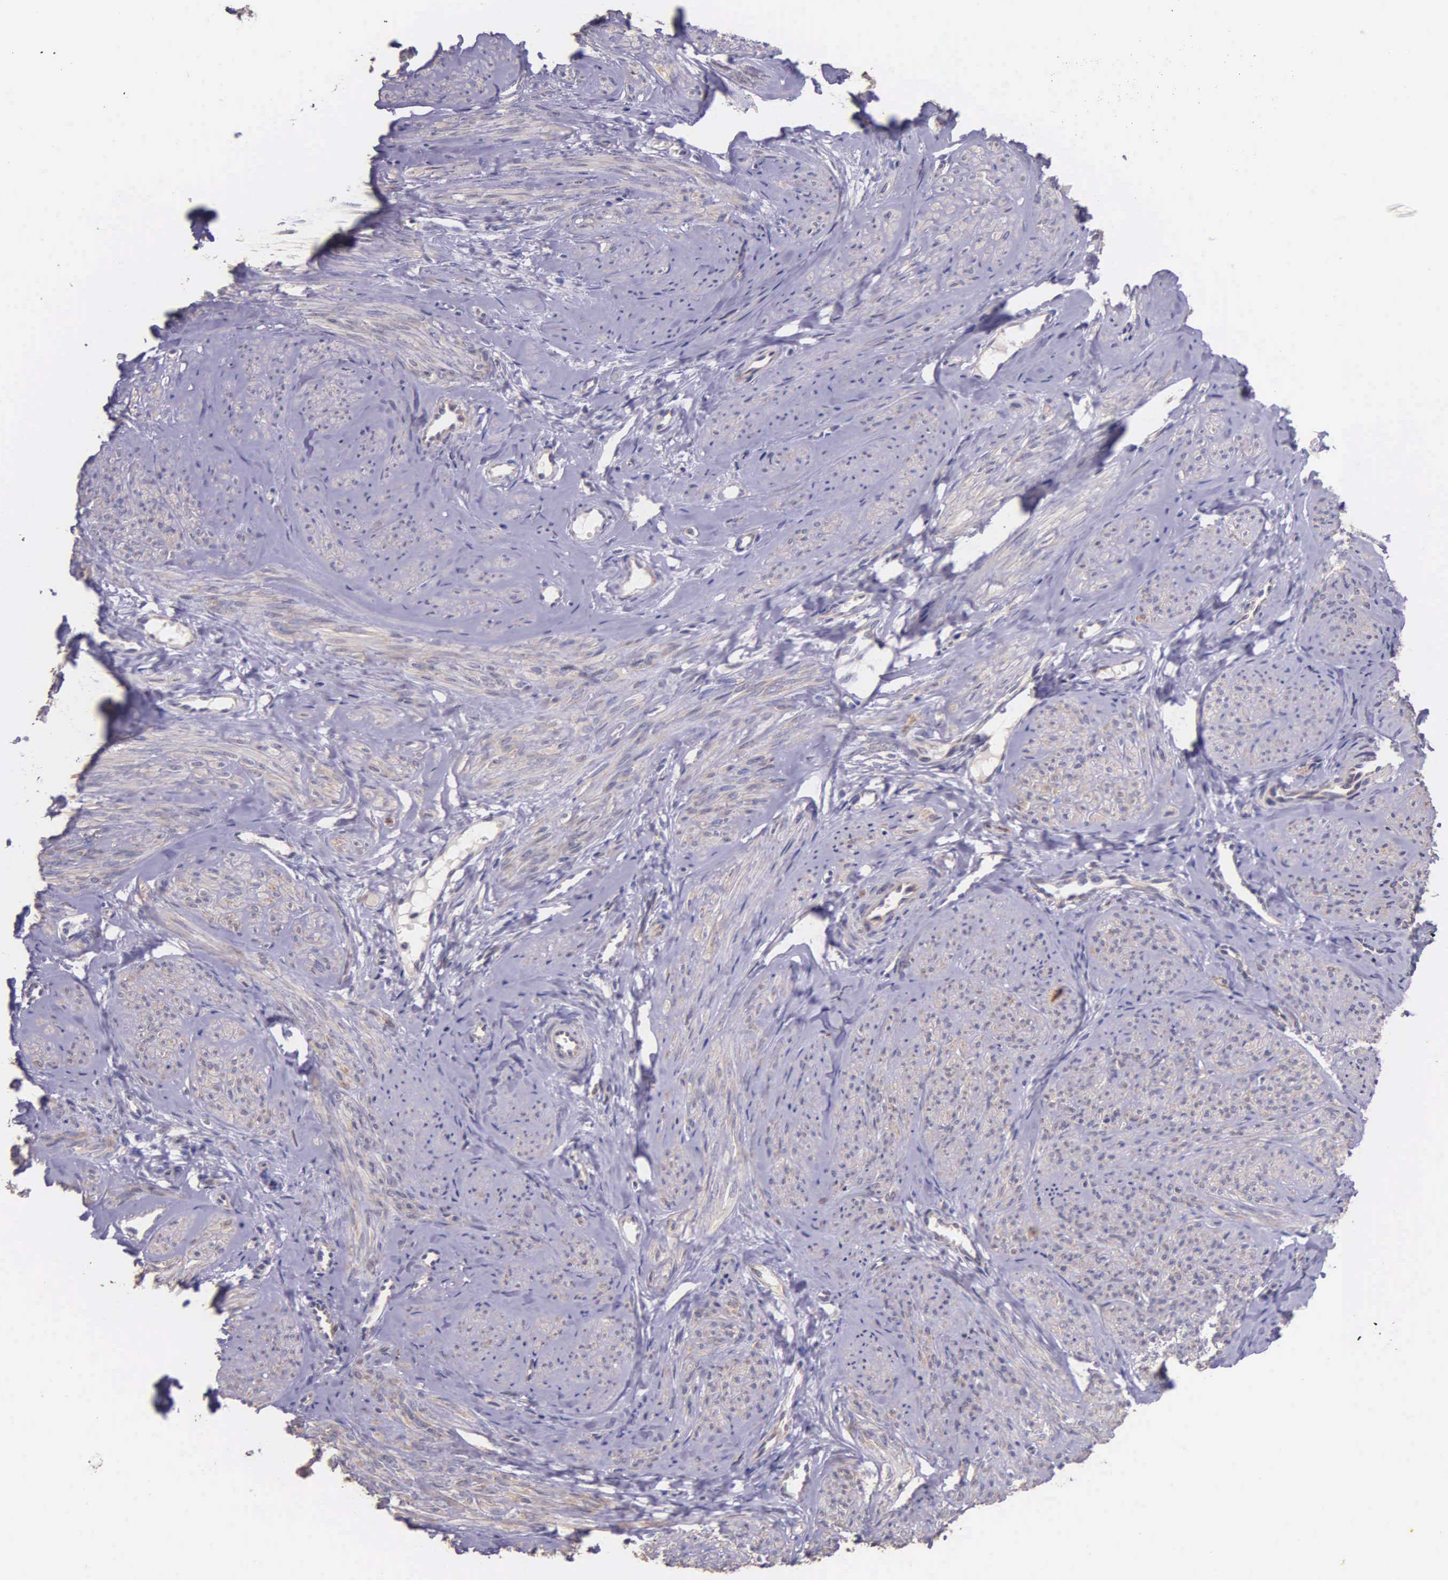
{"staining": {"intensity": "weak", "quantity": ">75%", "location": "cytoplasmic/membranous"}, "tissue": "smooth muscle", "cell_type": "Smooth muscle cells", "image_type": "normal", "snomed": [{"axis": "morphology", "description": "Normal tissue, NOS"}, {"axis": "topography", "description": "Uterus"}], "caption": "IHC micrograph of normal smooth muscle: smooth muscle stained using IHC exhibits low levels of weak protein expression localized specifically in the cytoplasmic/membranous of smooth muscle cells, appearing as a cytoplasmic/membranous brown color.", "gene": "NSDHL", "patient": {"sex": "female", "age": 45}}